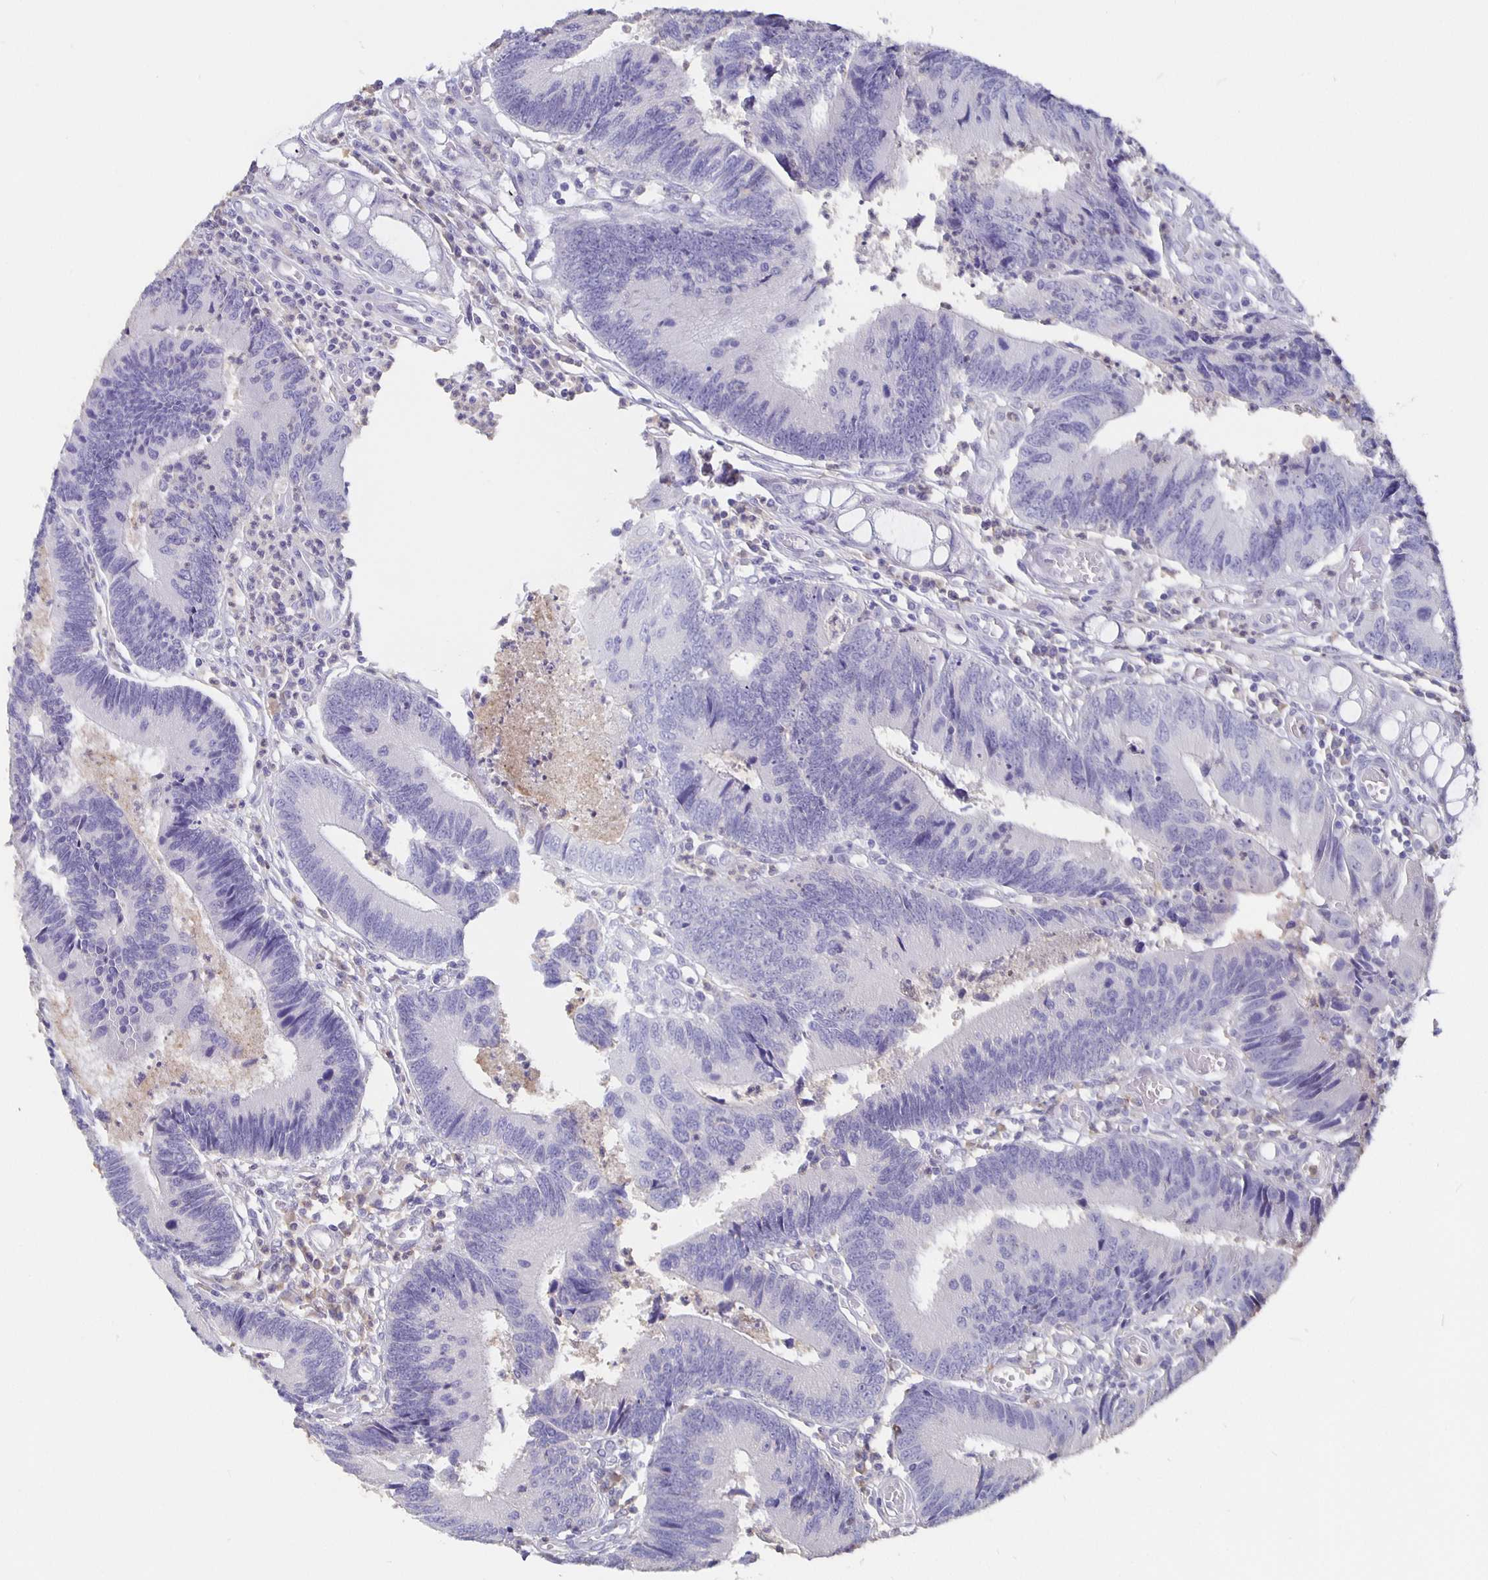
{"staining": {"intensity": "negative", "quantity": "none", "location": "none"}, "tissue": "colorectal cancer", "cell_type": "Tumor cells", "image_type": "cancer", "snomed": [{"axis": "morphology", "description": "Adenocarcinoma, NOS"}, {"axis": "topography", "description": "Colon"}], "caption": "Immunohistochemistry photomicrograph of colorectal cancer stained for a protein (brown), which exhibits no staining in tumor cells.", "gene": "GPX4", "patient": {"sex": "female", "age": 67}}